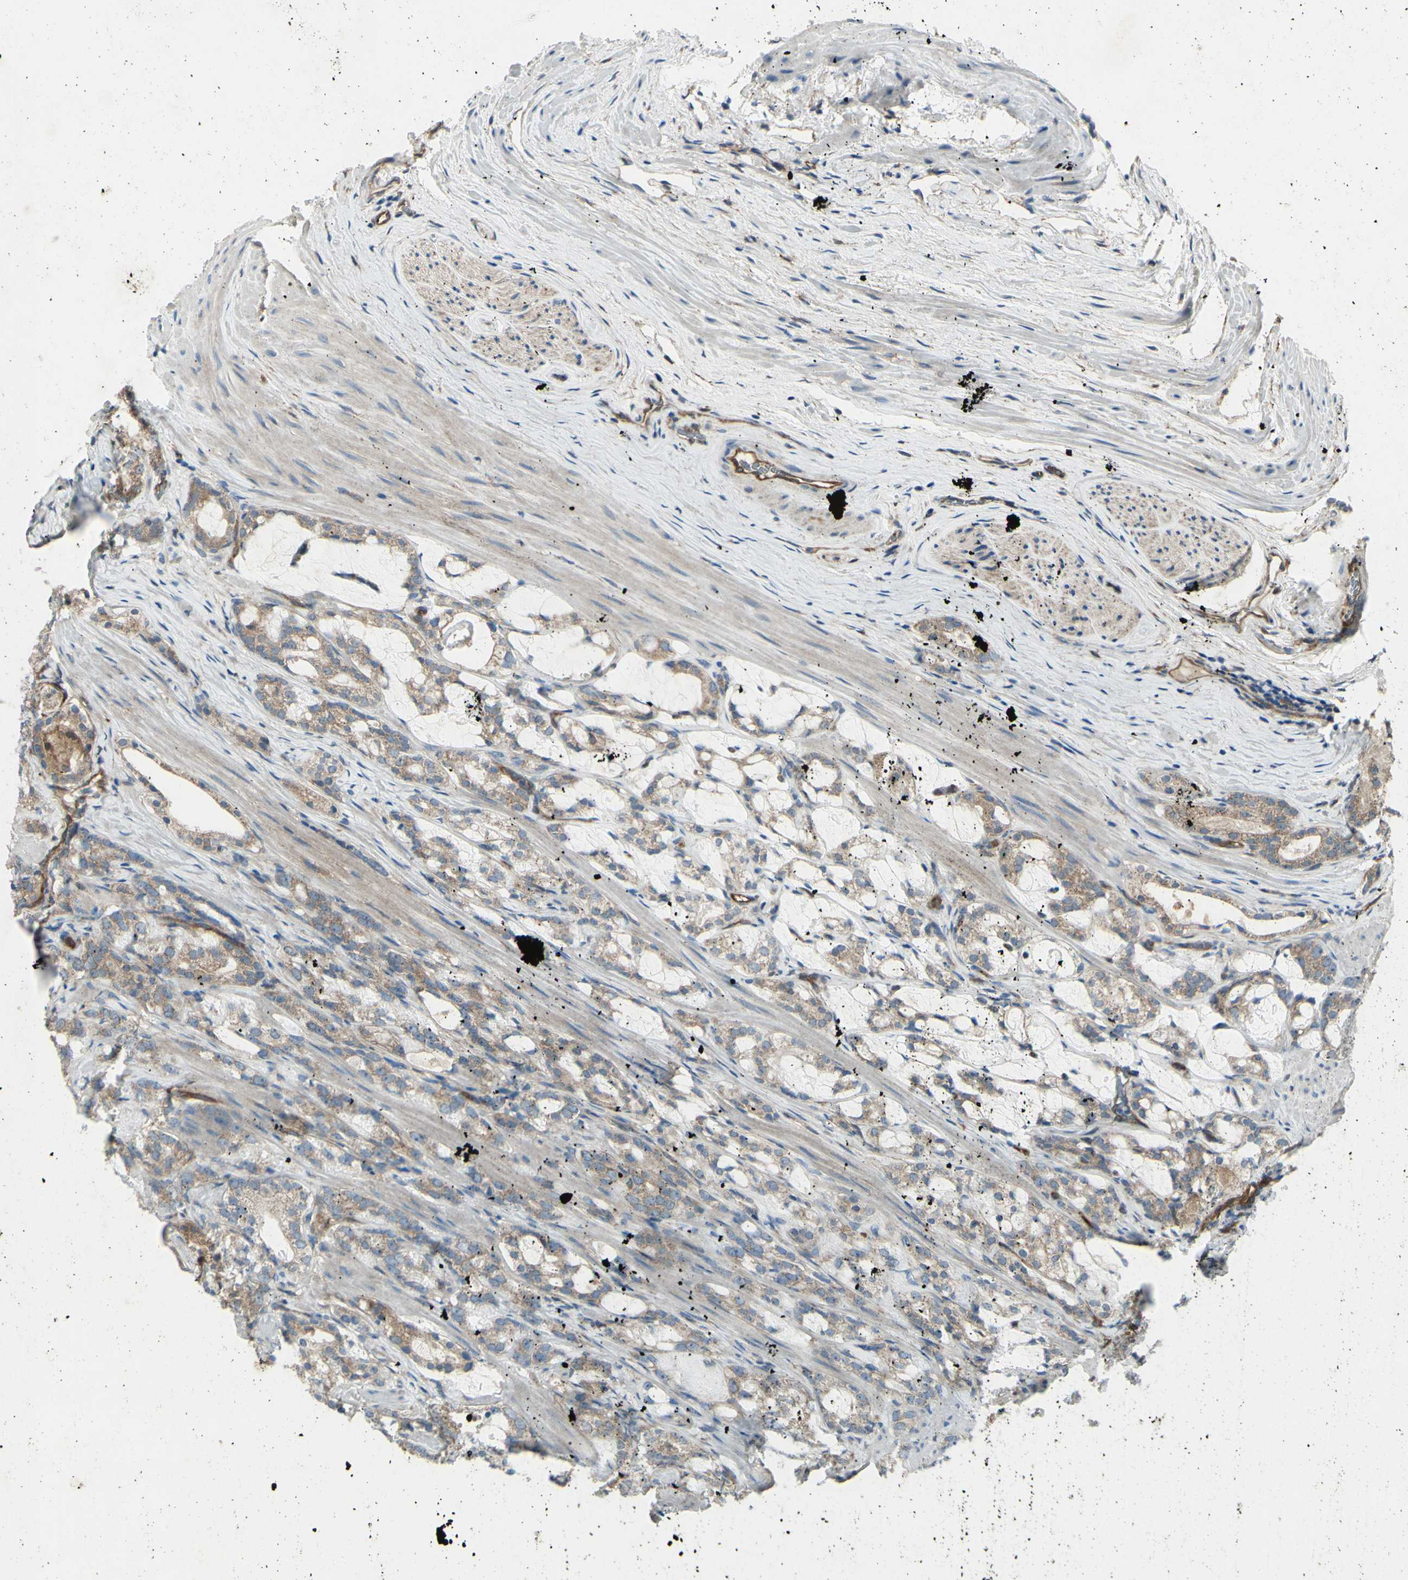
{"staining": {"intensity": "moderate", "quantity": ">75%", "location": "cytoplasmic/membranous"}, "tissue": "prostate cancer", "cell_type": "Tumor cells", "image_type": "cancer", "snomed": [{"axis": "morphology", "description": "Adenocarcinoma, Low grade"}, {"axis": "topography", "description": "Prostate"}], "caption": "Immunohistochemical staining of human low-grade adenocarcinoma (prostate) demonstrates medium levels of moderate cytoplasmic/membranous protein expression in about >75% of tumor cells.", "gene": "IGSF9B", "patient": {"sex": "male", "age": 59}}